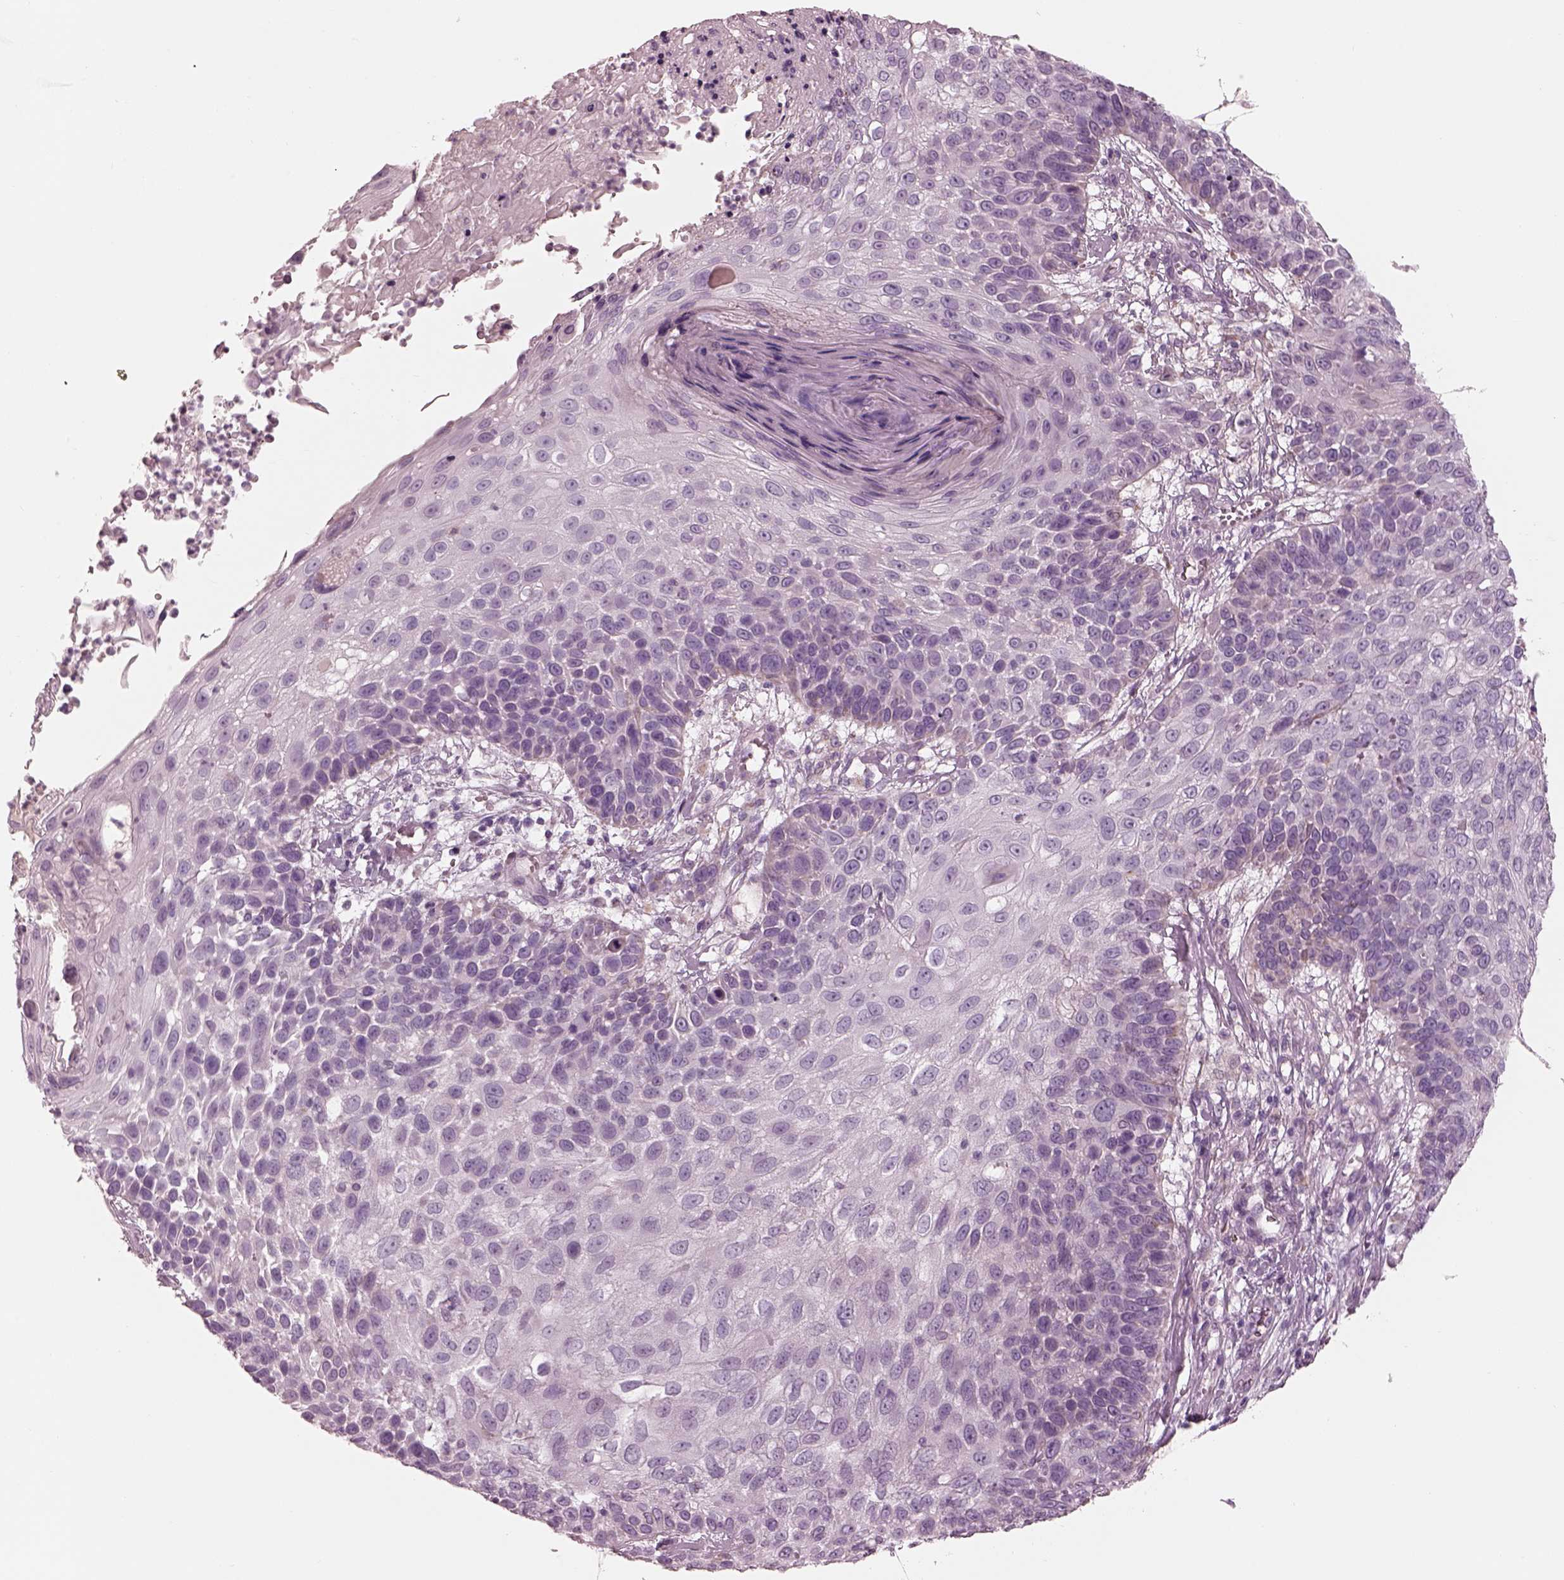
{"staining": {"intensity": "negative", "quantity": "none", "location": "none"}, "tissue": "skin cancer", "cell_type": "Tumor cells", "image_type": "cancer", "snomed": [{"axis": "morphology", "description": "Squamous cell carcinoma, NOS"}, {"axis": "topography", "description": "Skin"}], "caption": "Tumor cells show no significant positivity in squamous cell carcinoma (skin). (DAB immunohistochemistry, high magnification).", "gene": "CADM2", "patient": {"sex": "male", "age": 92}}